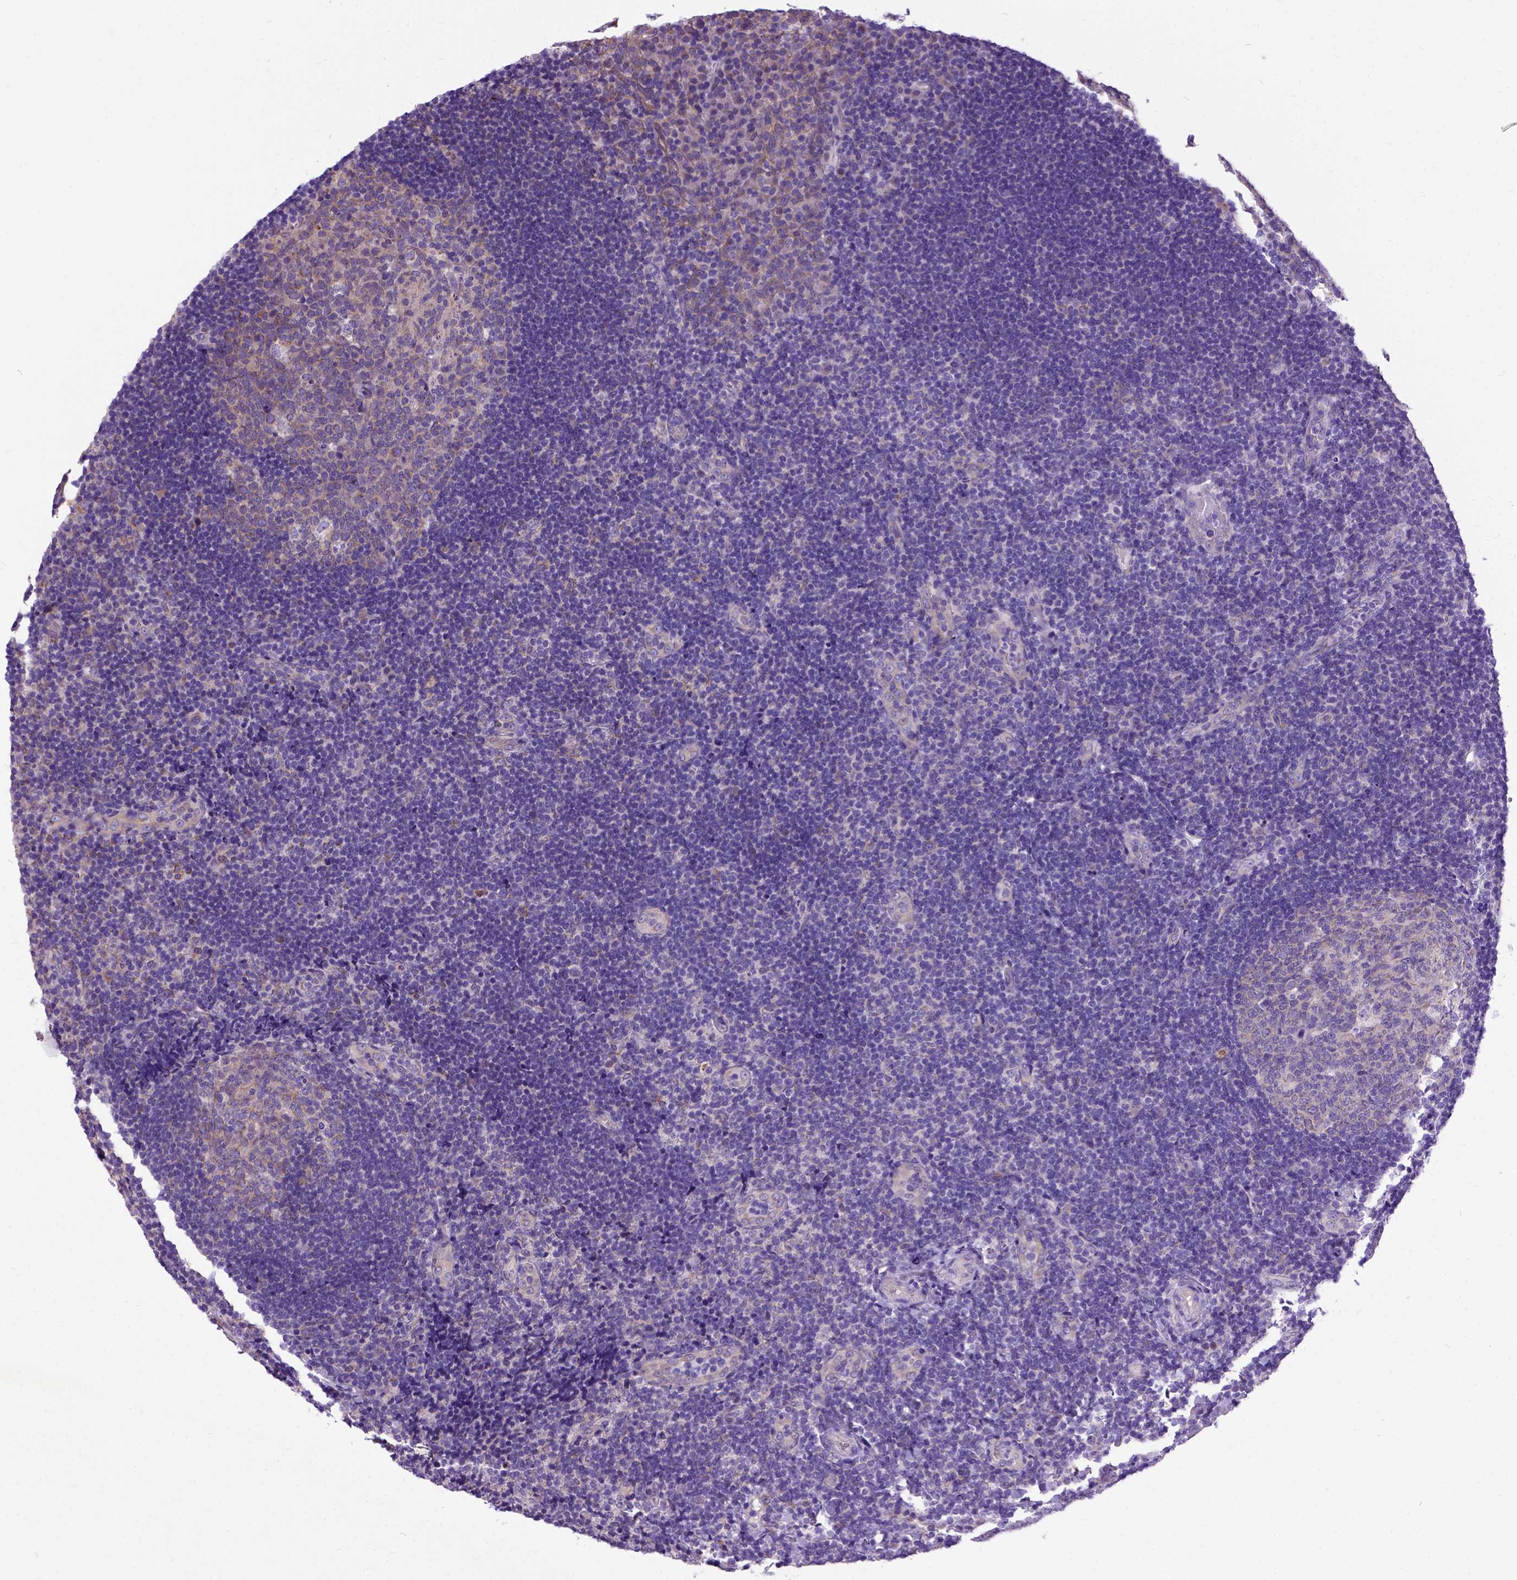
{"staining": {"intensity": "moderate", "quantity": "<25%", "location": "cytoplasmic/membranous"}, "tissue": "tonsil", "cell_type": "Germinal center cells", "image_type": "normal", "snomed": [{"axis": "morphology", "description": "Normal tissue, NOS"}, {"axis": "topography", "description": "Tonsil"}], "caption": "DAB immunohistochemical staining of normal human tonsil displays moderate cytoplasmic/membranous protein expression in about <25% of germinal center cells.", "gene": "CFAP54", "patient": {"sex": "male", "age": 17}}